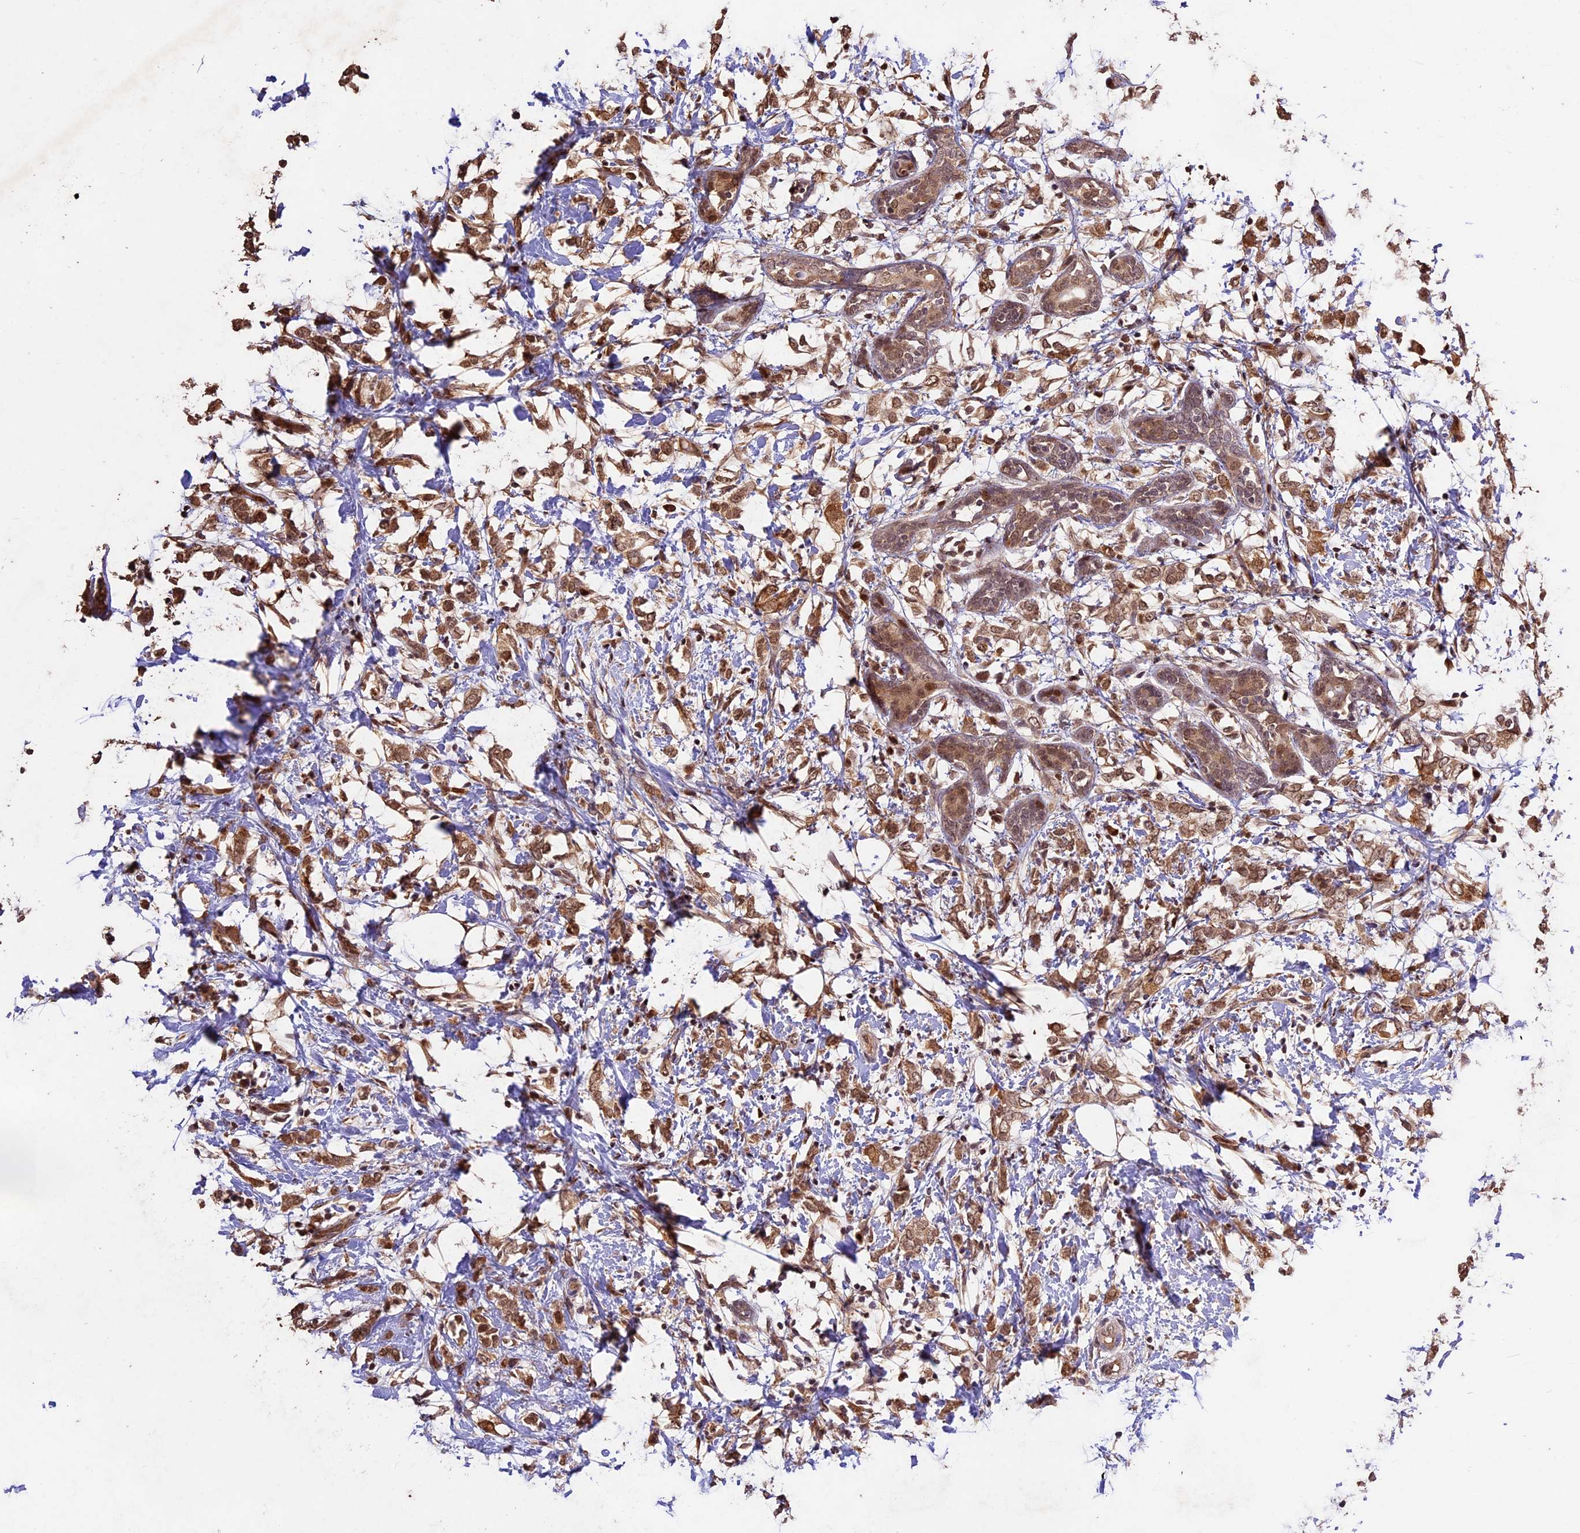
{"staining": {"intensity": "moderate", "quantity": ">75%", "location": "cytoplasmic/membranous,nuclear"}, "tissue": "breast cancer", "cell_type": "Tumor cells", "image_type": "cancer", "snomed": [{"axis": "morphology", "description": "Normal tissue, NOS"}, {"axis": "morphology", "description": "Lobular carcinoma"}, {"axis": "topography", "description": "Breast"}], "caption": "Moderate cytoplasmic/membranous and nuclear protein expression is identified in about >75% of tumor cells in breast cancer. Using DAB (3,3'-diaminobenzidine) (brown) and hematoxylin (blue) stains, captured at high magnification using brightfield microscopy.", "gene": "CDKN2AIP", "patient": {"sex": "female", "age": 47}}